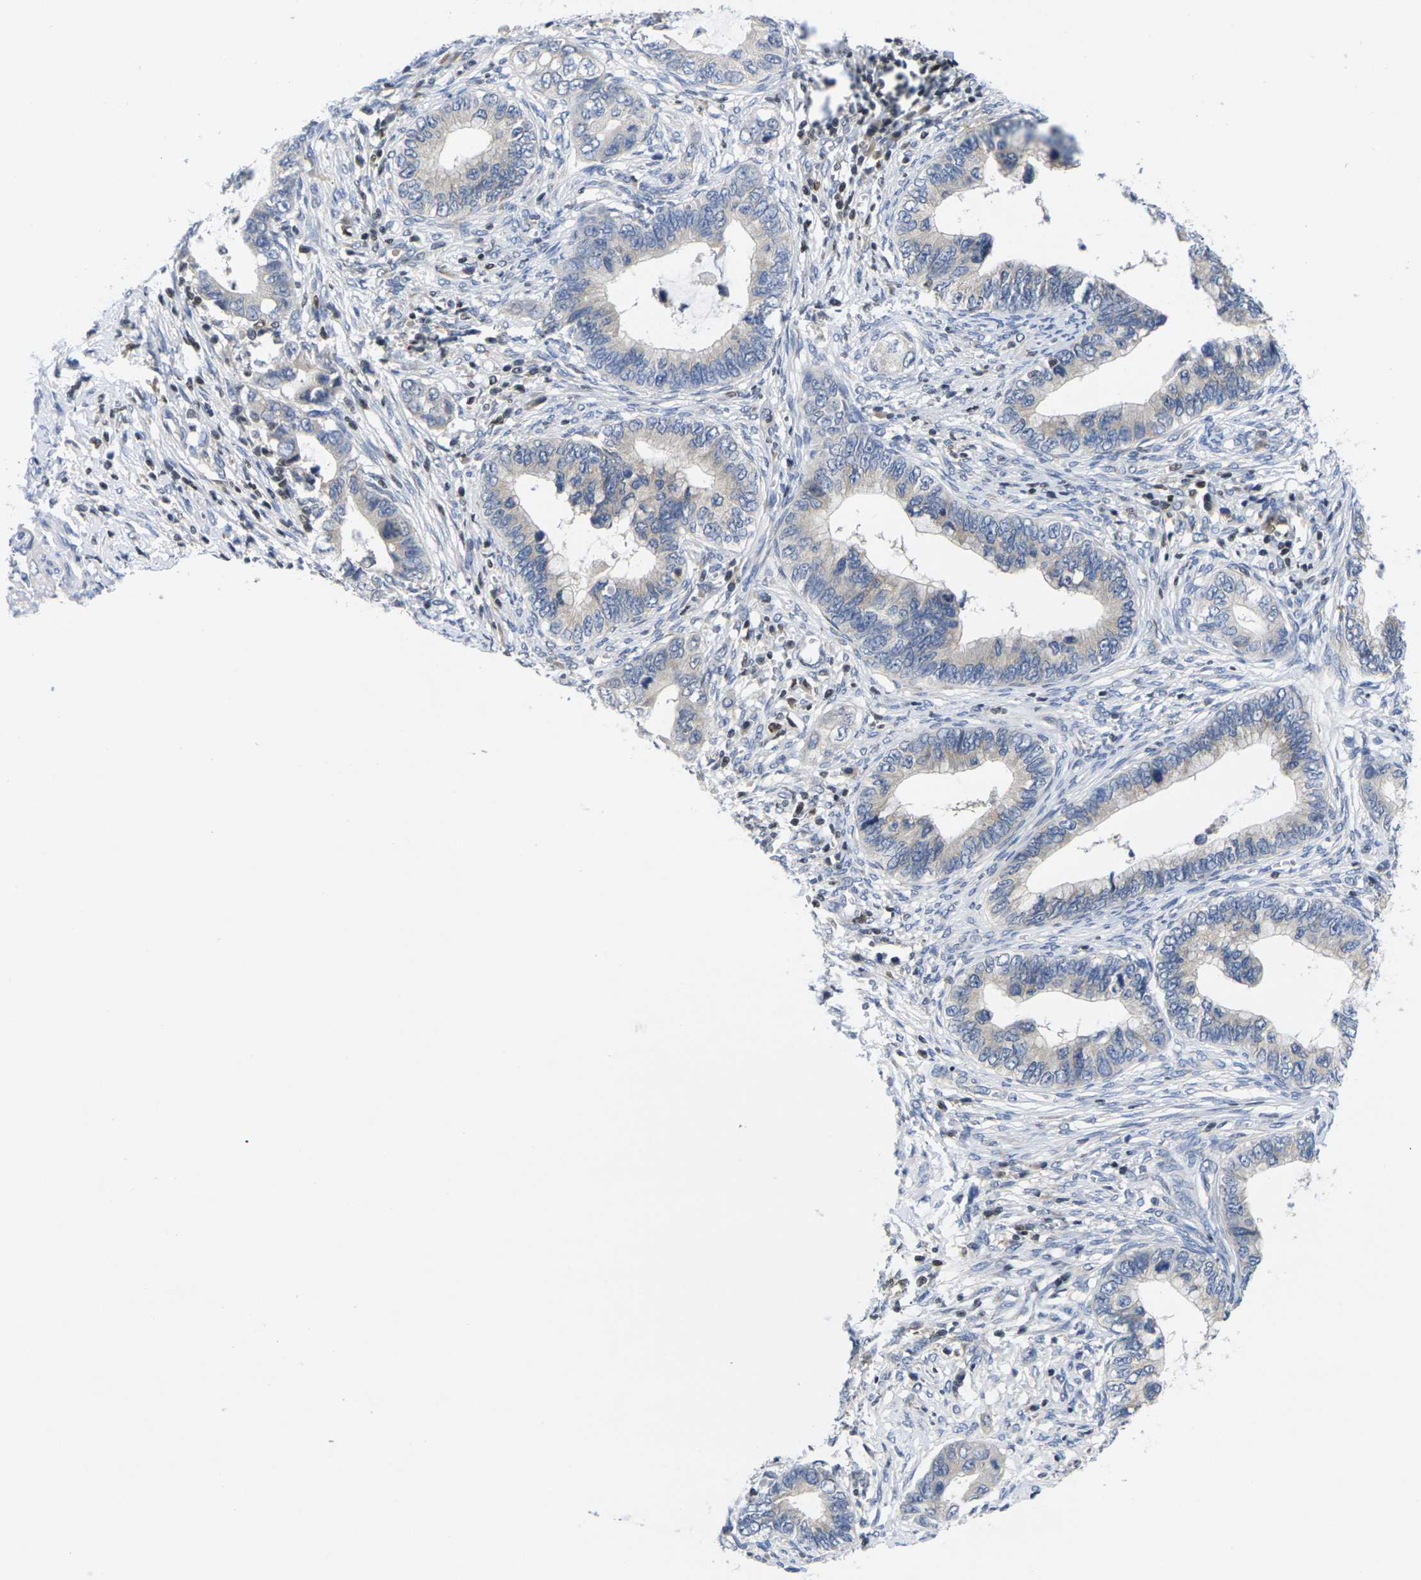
{"staining": {"intensity": "negative", "quantity": "none", "location": "none"}, "tissue": "cervical cancer", "cell_type": "Tumor cells", "image_type": "cancer", "snomed": [{"axis": "morphology", "description": "Adenocarcinoma, NOS"}, {"axis": "topography", "description": "Cervix"}], "caption": "Immunohistochemical staining of cervical cancer demonstrates no significant positivity in tumor cells.", "gene": "IKZF1", "patient": {"sex": "female", "age": 44}}